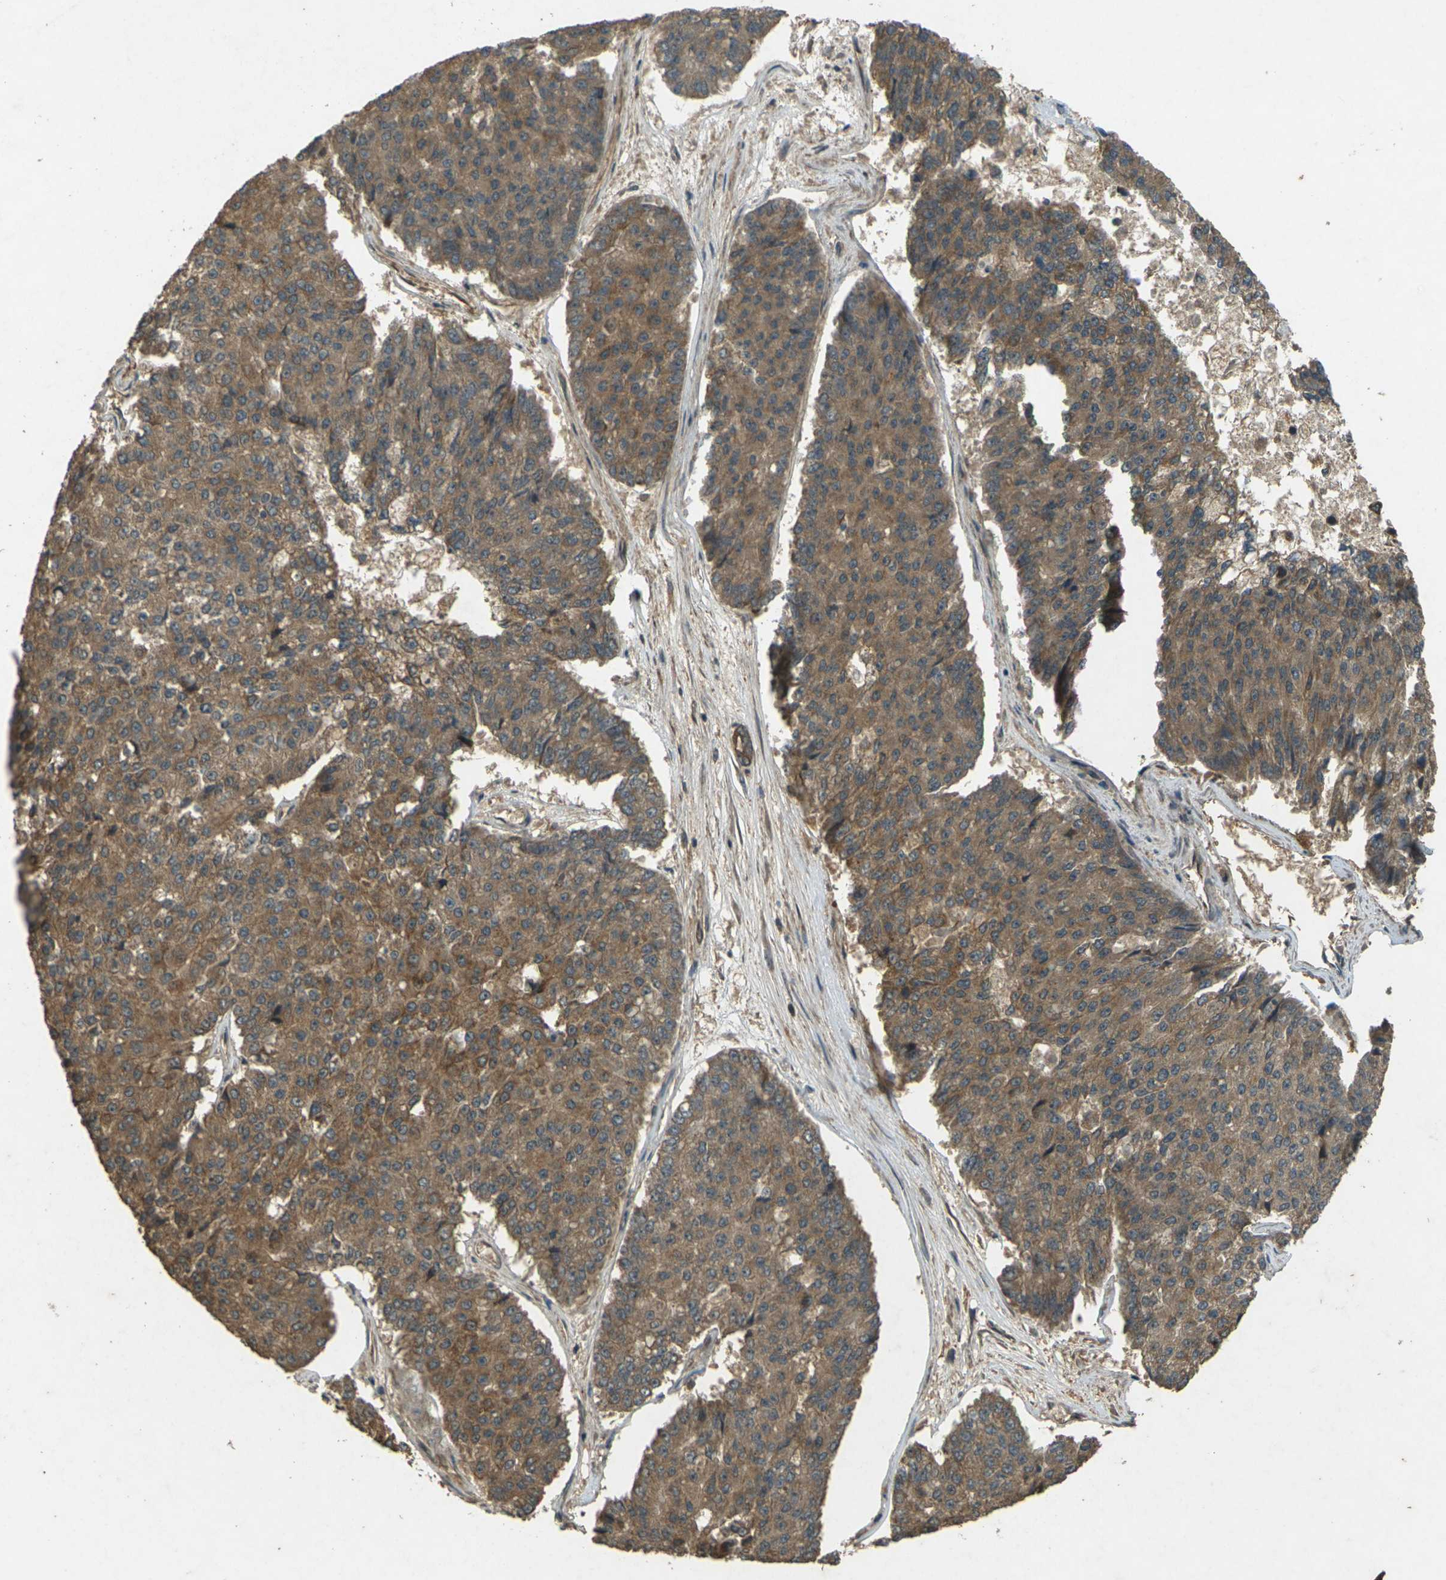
{"staining": {"intensity": "moderate", "quantity": ">75%", "location": "cytoplasmic/membranous"}, "tissue": "pancreatic cancer", "cell_type": "Tumor cells", "image_type": "cancer", "snomed": [{"axis": "morphology", "description": "Adenocarcinoma, NOS"}, {"axis": "topography", "description": "Pancreas"}], "caption": "Adenocarcinoma (pancreatic) stained with DAB (3,3'-diaminobenzidine) immunohistochemistry (IHC) reveals medium levels of moderate cytoplasmic/membranous staining in about >75% of tumor cells.", "gene": "TAP1", "patient": {"sex": "male", "age": 50}}